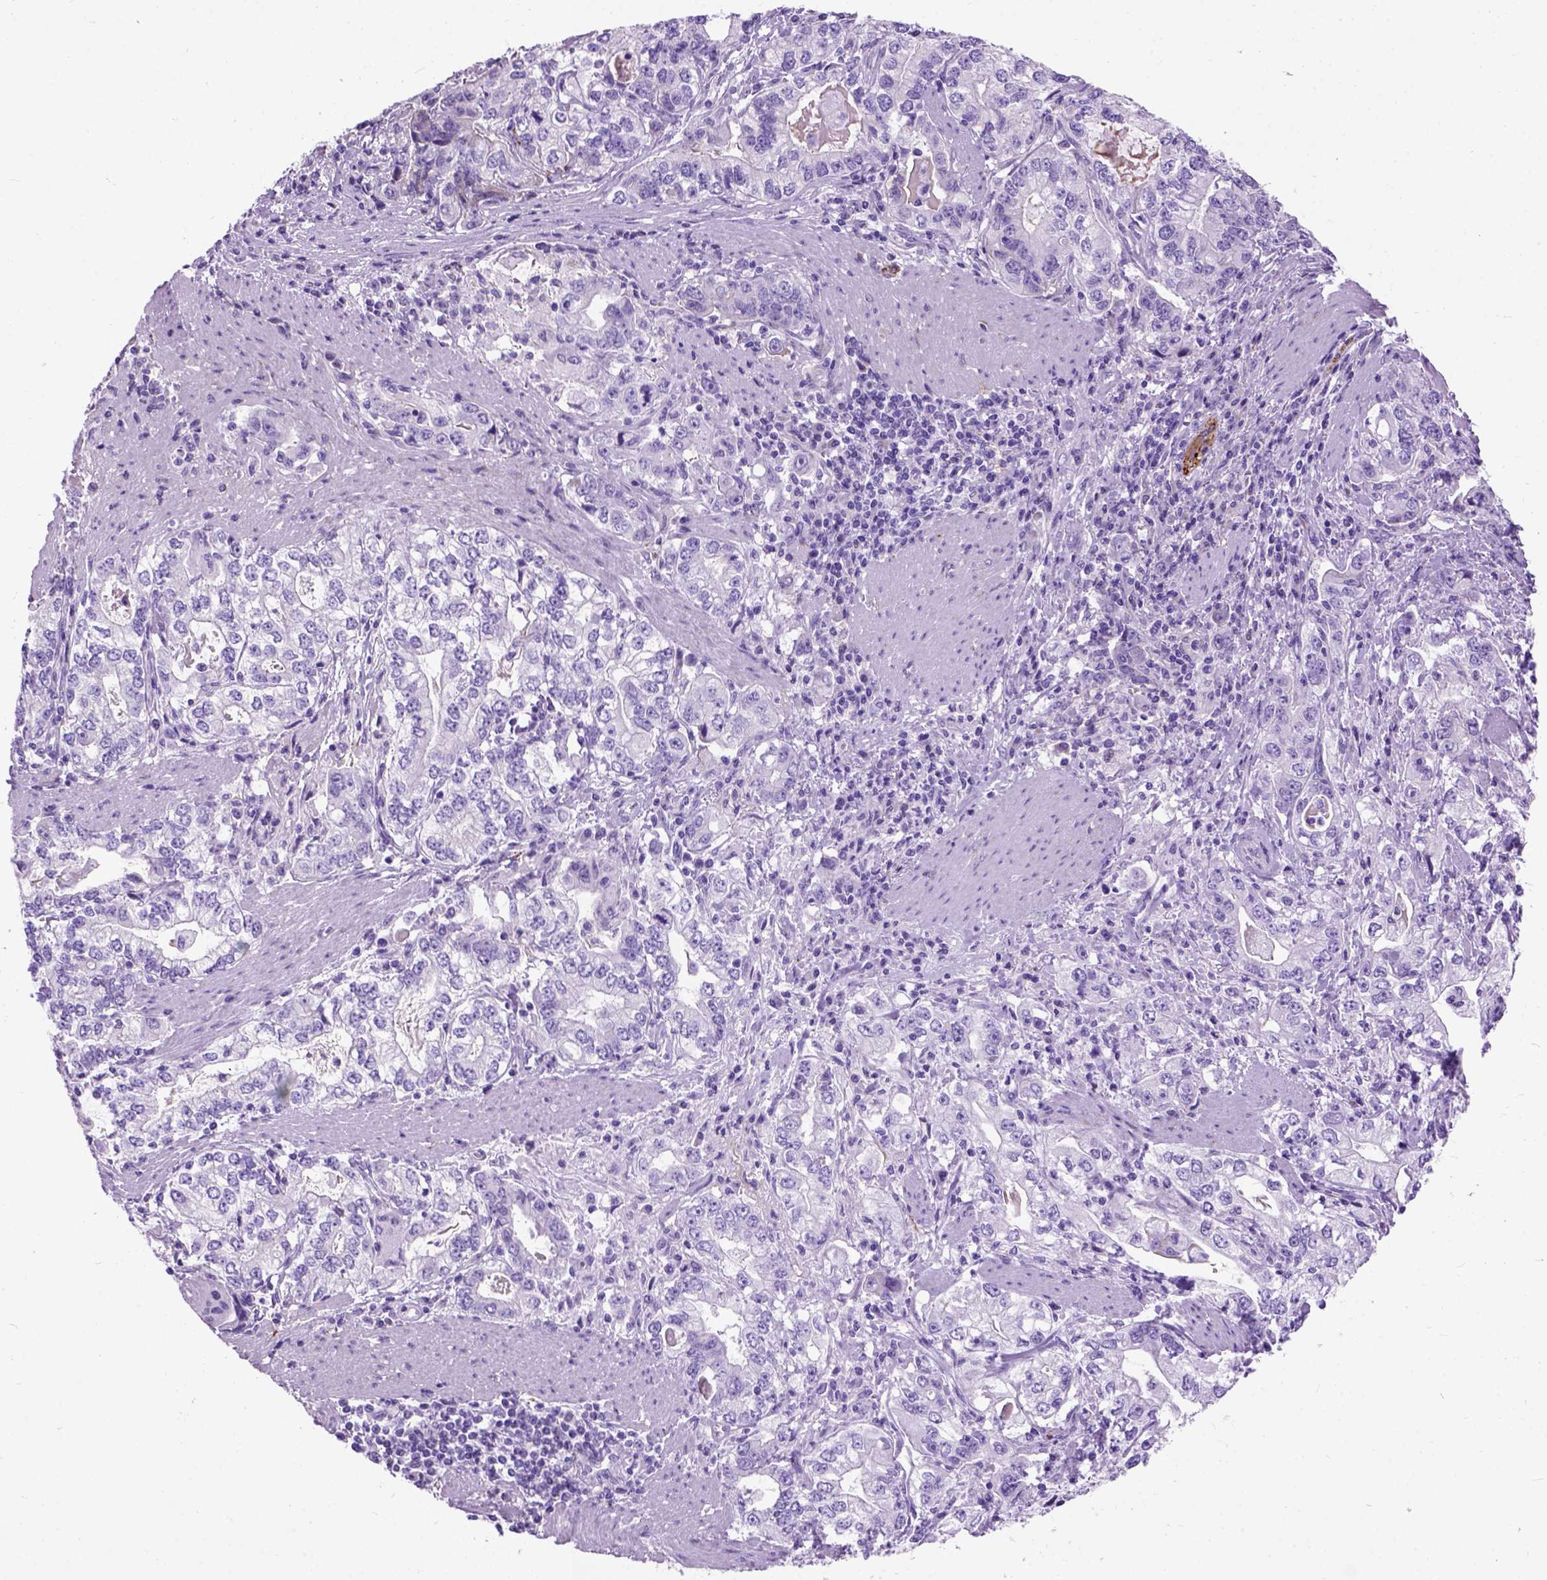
{"staining": {"intensity": "negative", "quantity": "none", "location": "none"}, "tissue": "stomach cancer", "cell_type": "Tumor cells", "image_type": "cancer", "snomed": [{"axis": "morphology", "description": "Adenocarcinoma, NOS"}, {"axis": "topography", "description": "Stomach, lower"}], "caption": "There is no significant positivity in tumor cells of stomach adenocarcinoma. (DAB immunohistochemistry, high magnification).", "gene": "MAPT", "patient": {"sex": "female", "age": 72}}